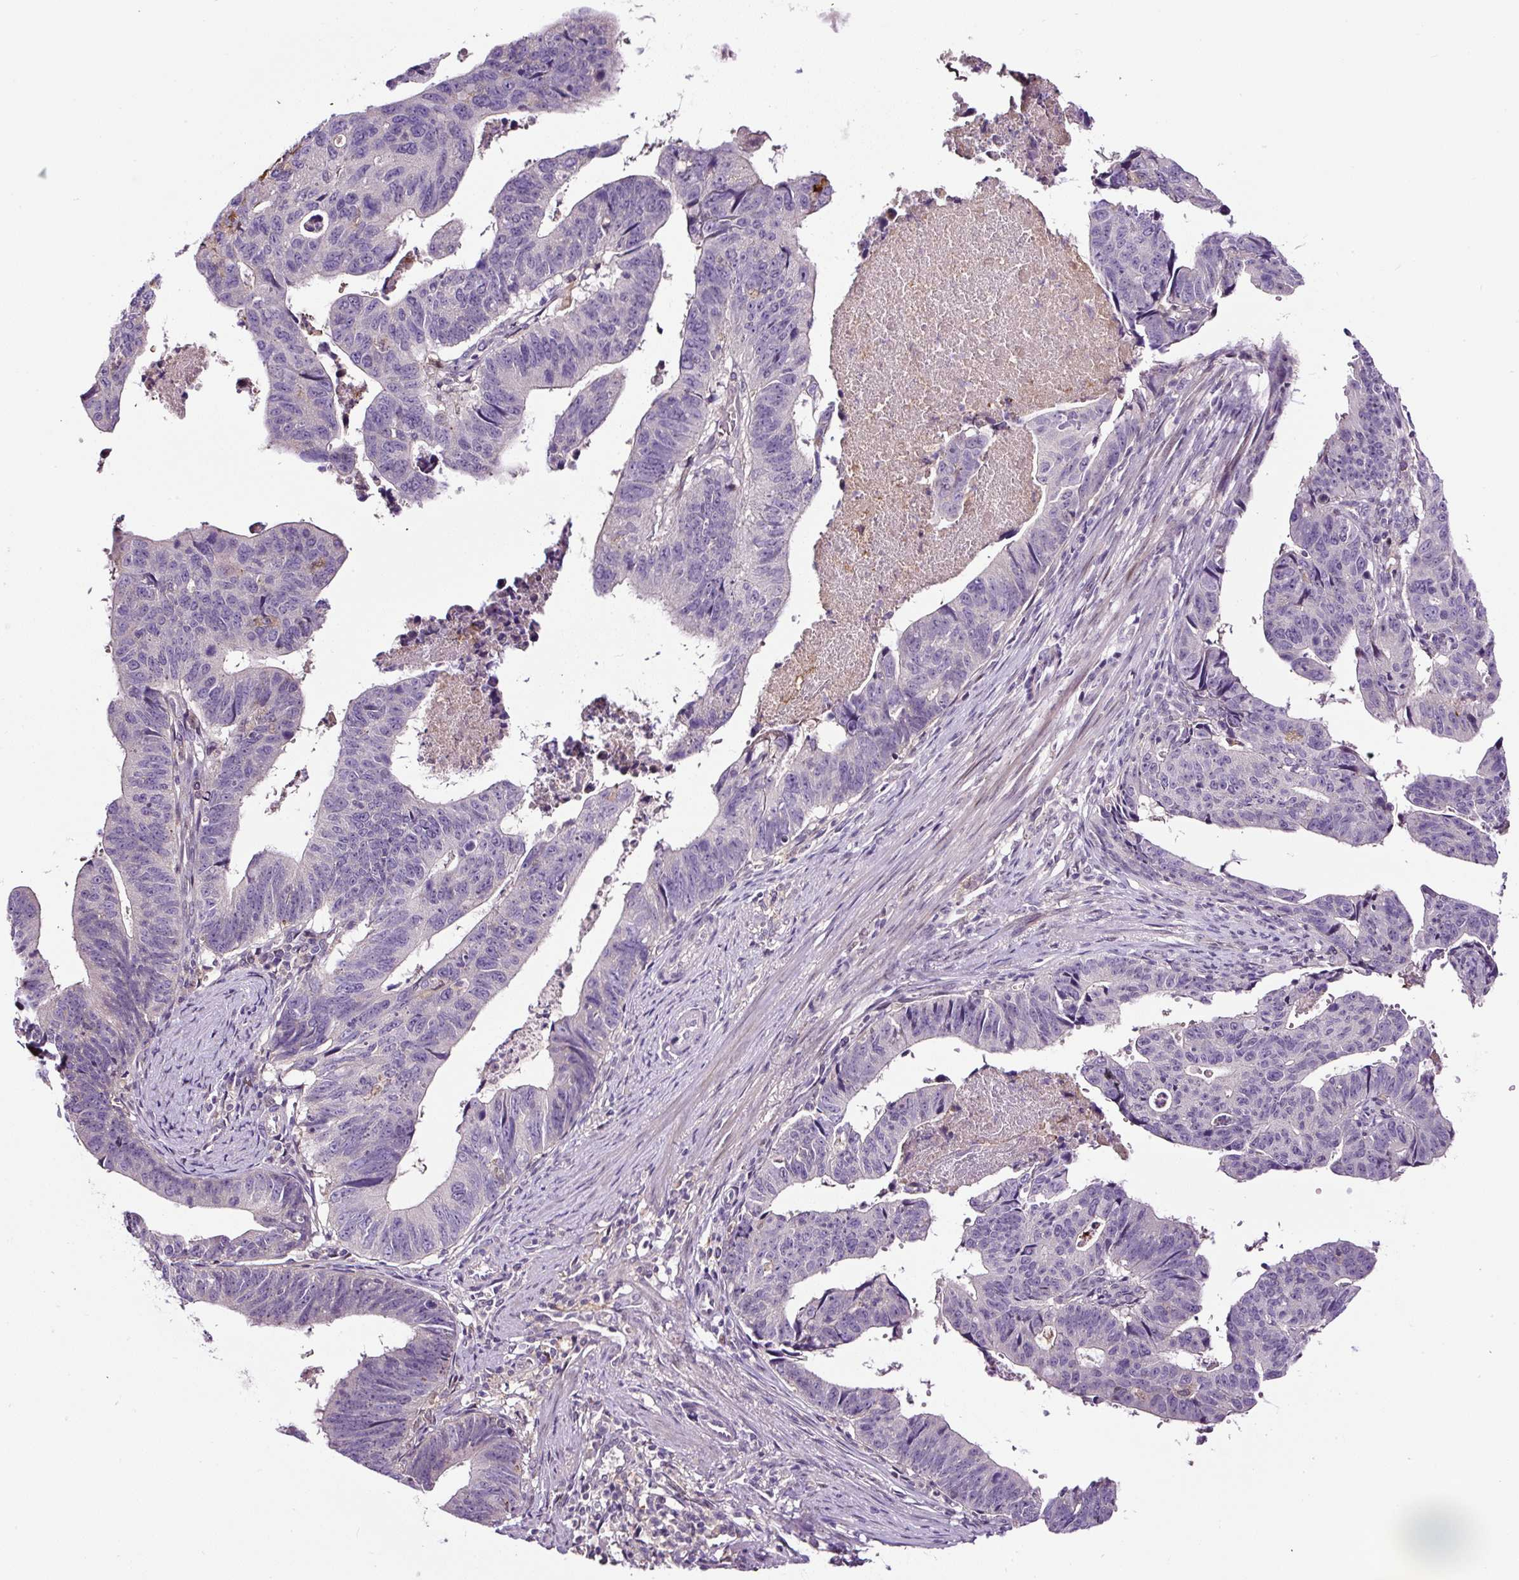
{"staining": {"intensity": "negative", "quantity": "none", "location": "none"}, "tissue": "stomach cancer", "cell_type": "Tumor cells", "image_type": "cancer", "snomed": [{"axis": "morphology", "description": "Adenocarcinoma, NOS"}, {"axis": "topography", "description": "Stomach"}], "caption": "This image is of adenocarcinoma (stomach) stained with IHC to label a protein in brown with the nuclei are counter-stained blue. There is no positivity in tumor cells.", "gene": "LRRC24", "patient": {"sex": "male", "age": 59}}